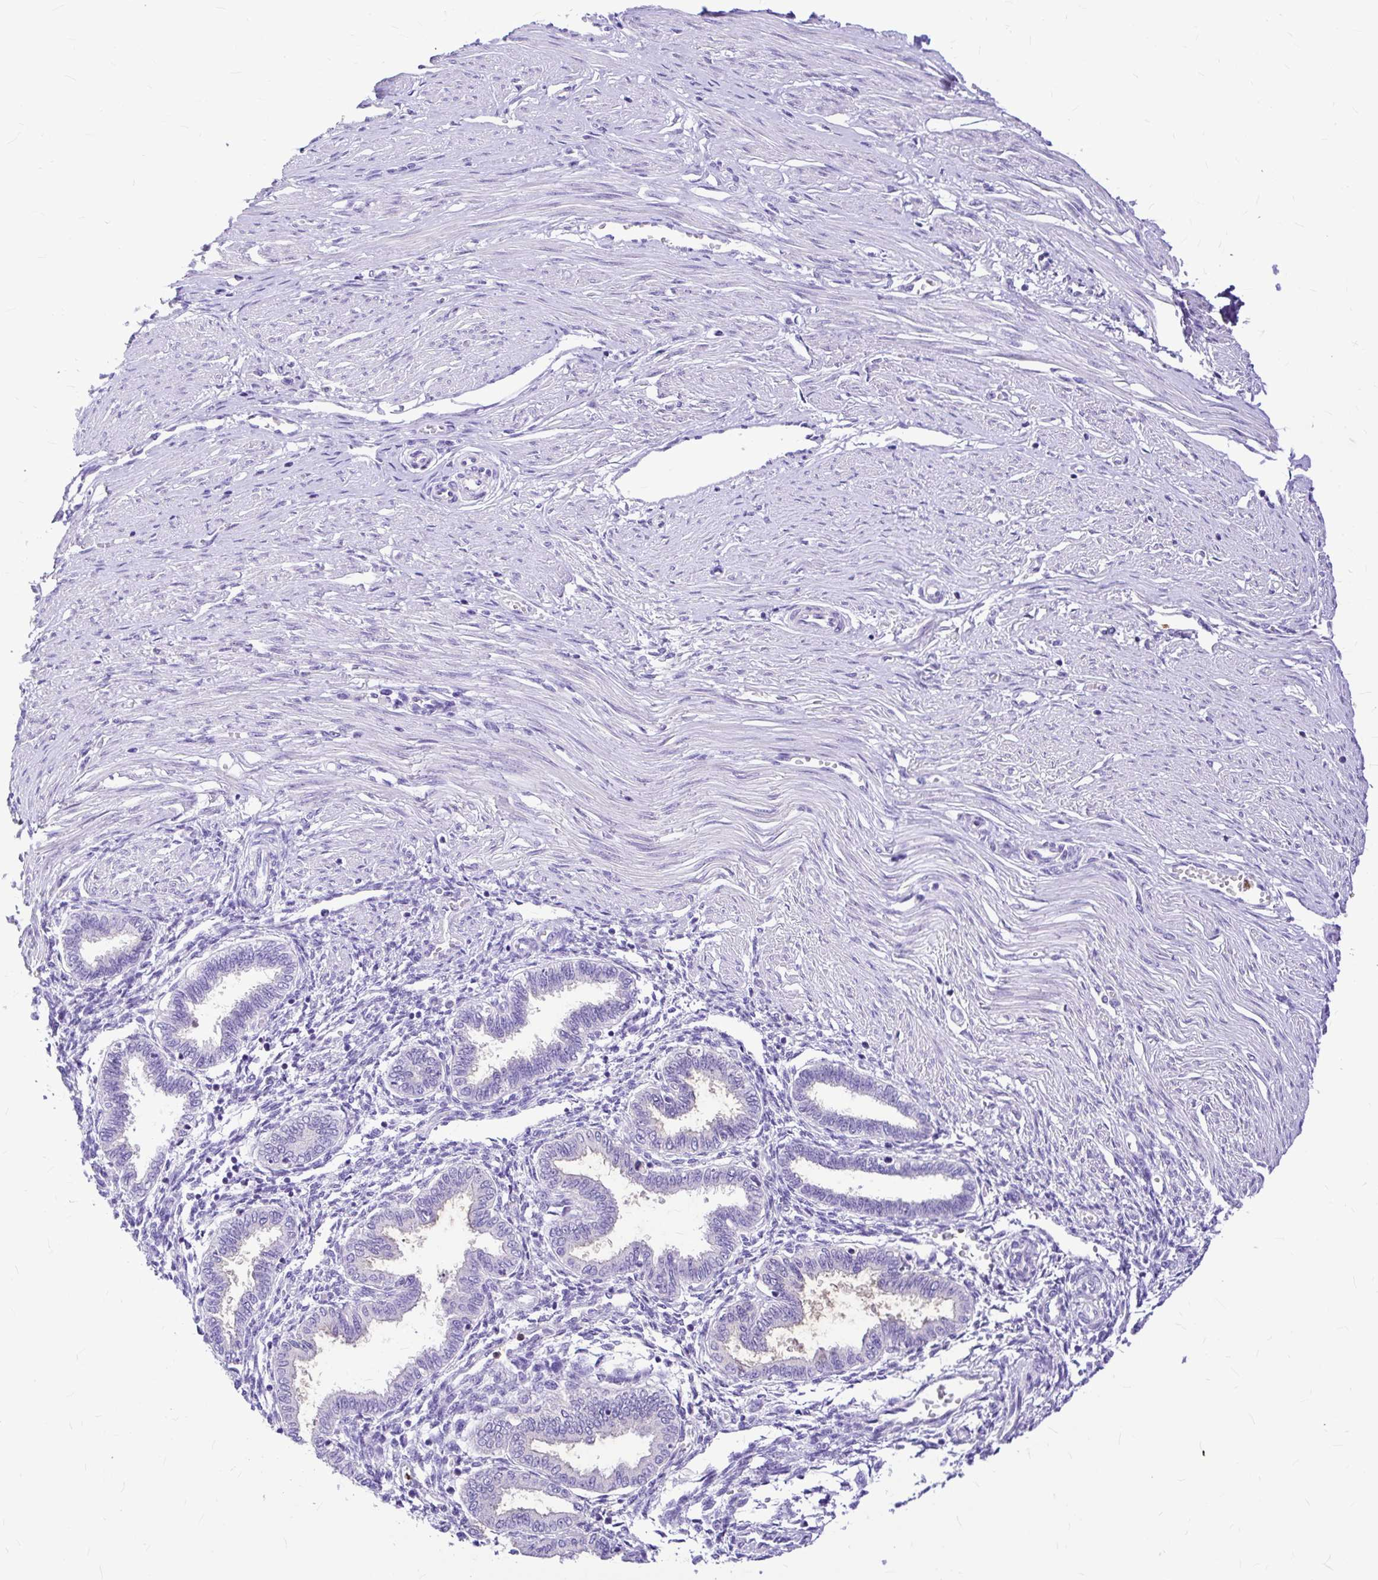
{"staining": {"intensity": "negative", "quantity": "none", "location": "none"}, "tissue": "endometrium", "cell_type": "Cells in endometrial stroma", "image_type": "normal", "snomed": [{"axis": "morphology", "description": "Normal tissue, NOS"}, {"axis": "topography", "description": "Endometrium"}], "caption": "Immunohistochemistry (IHC) of normal human endometrium reveals no positivity in cells in endometrial stroma. (DAB (3,3'-diaminobenzidine) immunohistochemistry visualized using brightfield microscopy, high magnification).", "gene": "CLEC1B", "patient": {"sex": "female", "age": 33}}